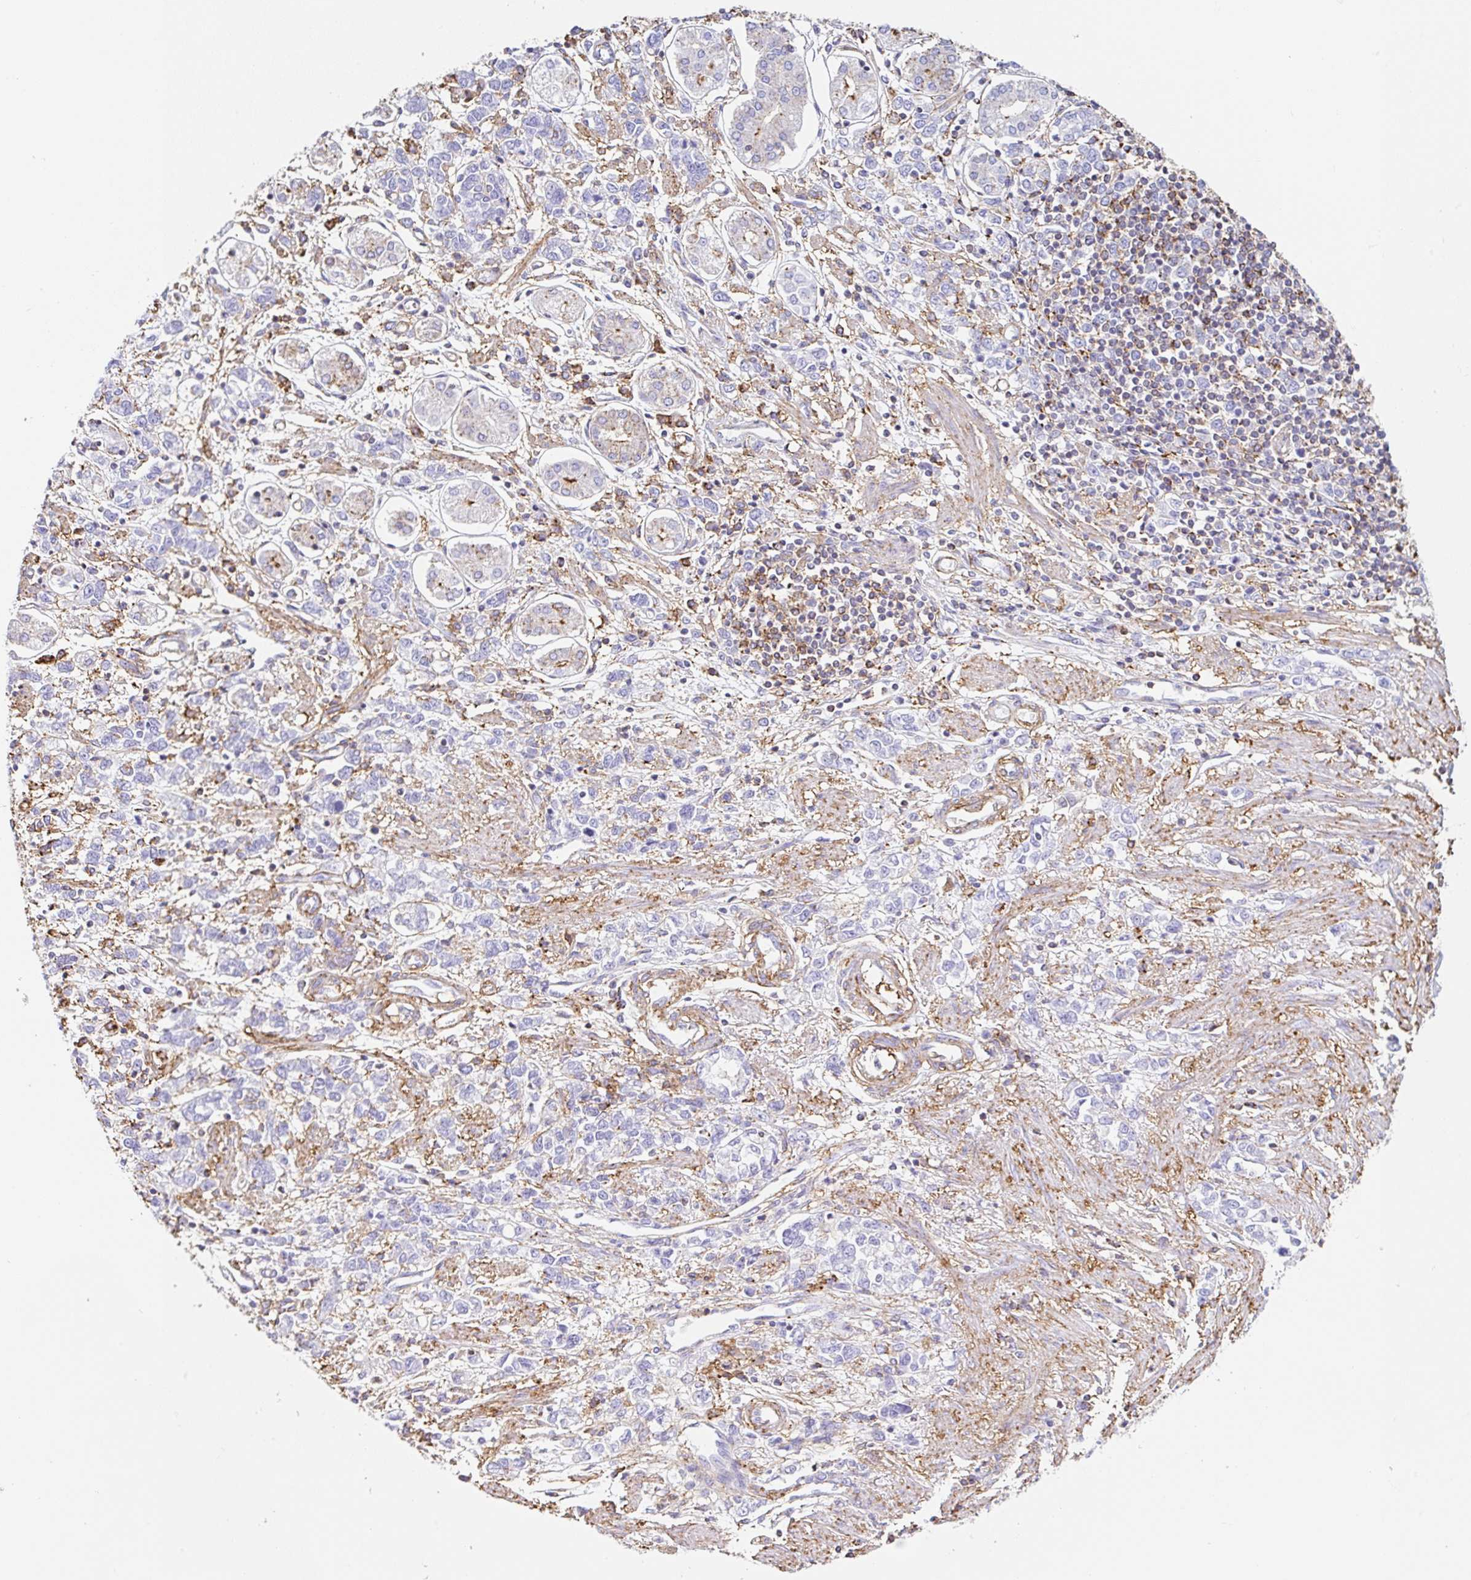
{"staining": {"intensity": "negative", "quantity": "none", "location": "none"}, "tissue": "stomach cancer", "cell_type": "Tumor cells", "image_type": "cancer", "snomed": [{"axis": "morphology", "description": "Adenocarcinoma, NOS"}, {"axis": "topography", "description": "Stomach"}], "caption": "High power microscopy micrograph of an immunohistochemistry (IHC) photomicrograph of stomach cancer, revealing no significant staining in tumor cells.", "gene": "MTTP", "patient": {"sex": "female", "age": 76}}